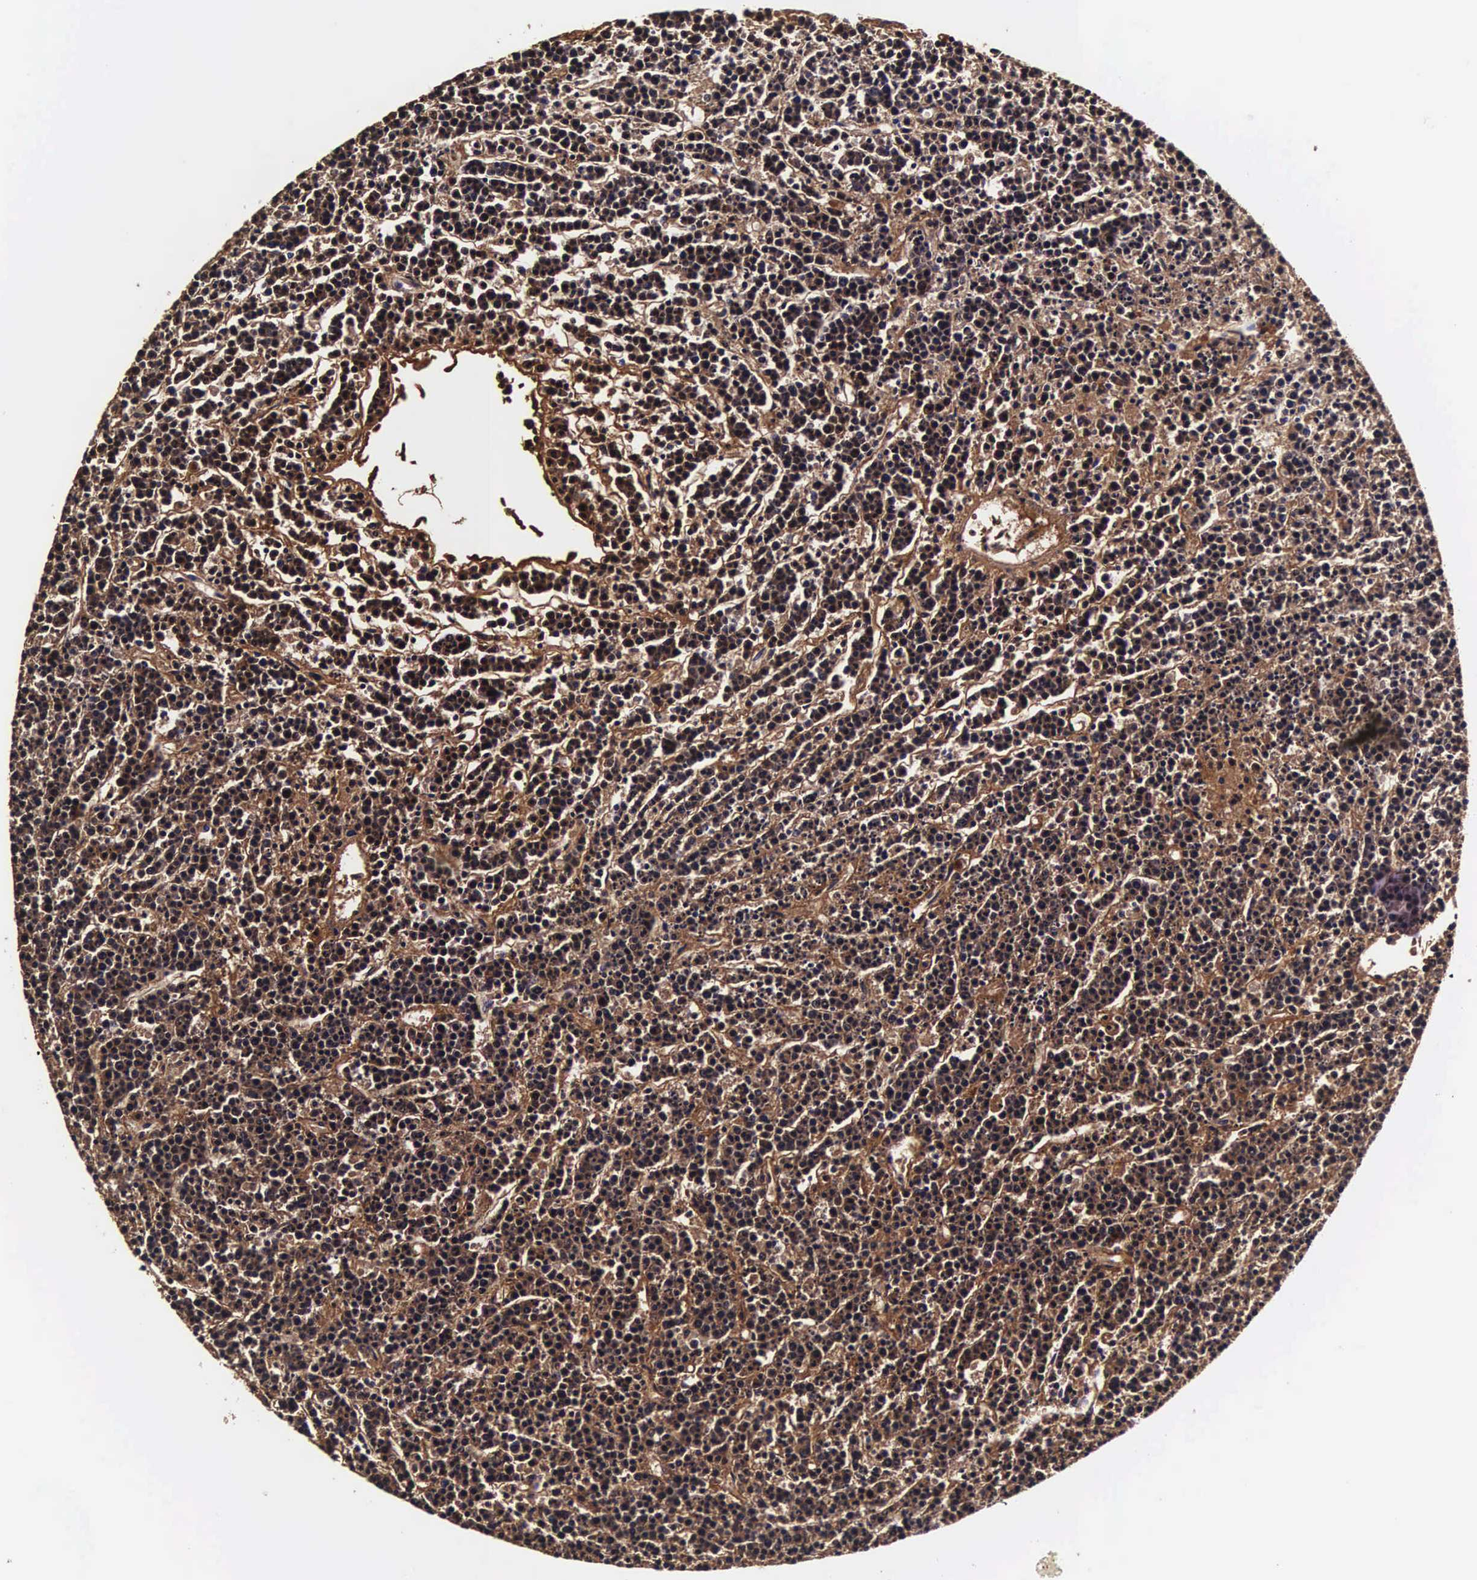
{"staining": {"intensity": "strong", "quantity": ">75%", "location": "cytoplasmic/membranous,nuclear"}, "tissue": "lymphoma", "cell_type": "Tumor cells", "image_type": "cancer", "snomed": [{"axis": "morphology", "description": "Malignant lymphoma, non-Hodgkin's type, High grade"}, {"axis": "topography", "description": "Ovary"}], "caption": "Strong cytoplasmic/membranous and nuclear protein positivity is seen in approximately >75% of tumor cells in high-grade malignant lymphoma, non-Hodgkin's type. (DAB (3,3'-diaminobenzidine) IHC with brightfield microscopy, high magnification).", "gene": "TECPR2", "patient": {"sex": "female", "age": 56}}